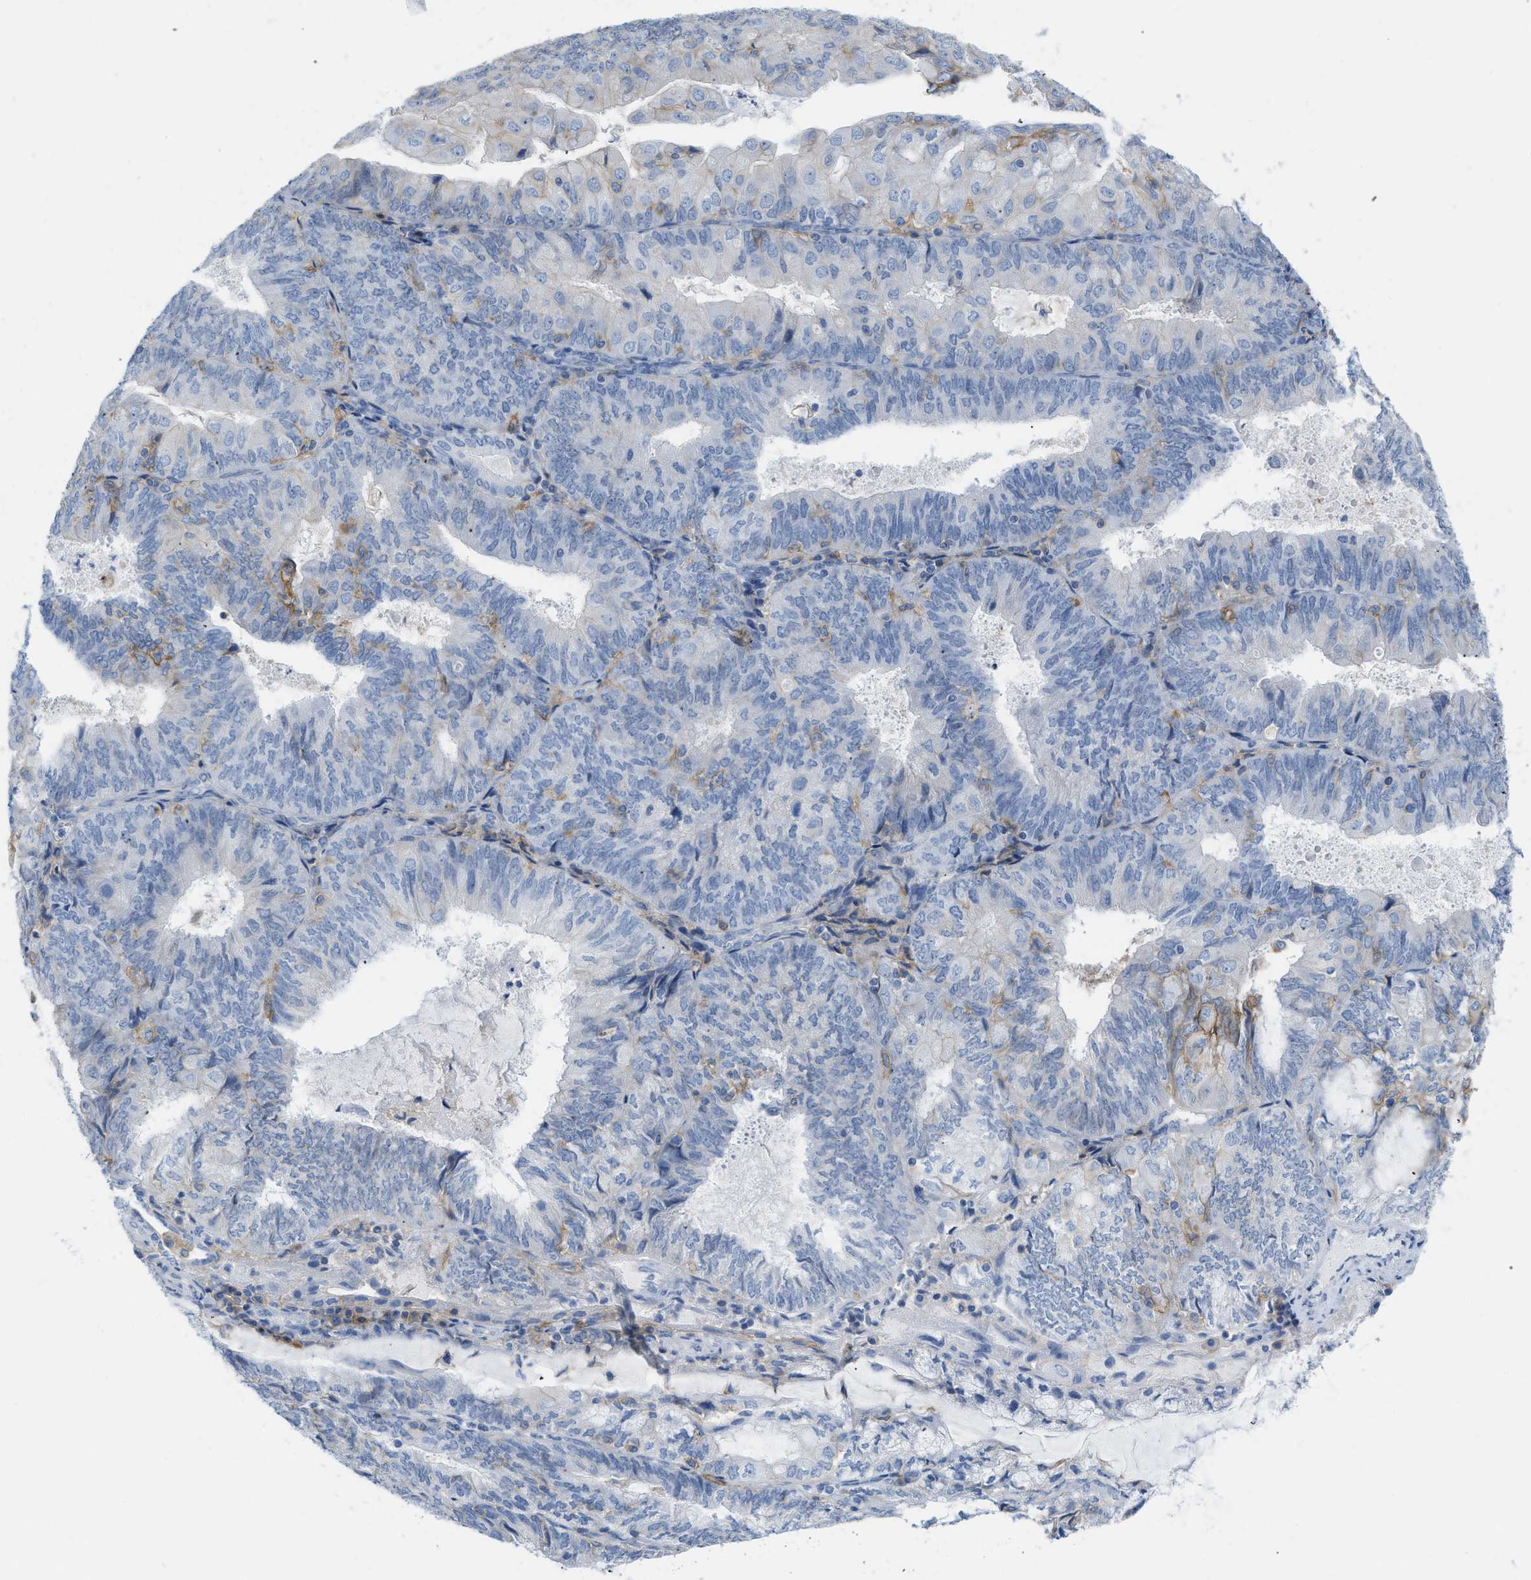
{"staining": {"intensity": "negative", "quantity": "none", "location": "none"}, "tissue": "endometrial cancer", "cell_type": "Tumor cells", "image_type": "cancer", "snomed": [{"axis": "morphology", "description": "Adenocarcinoma, NOS"}, {"axis": "topography", "description": "Endometrium"}], "caption": "Immunohistochemistry (IHC) photomicrograph of endometrial adenocarcinoma stained for a protein (brown), which shows no staining in tumor cells.", "gene": "SLC3A2", "patient": {"sex": "female", "age": 81}}